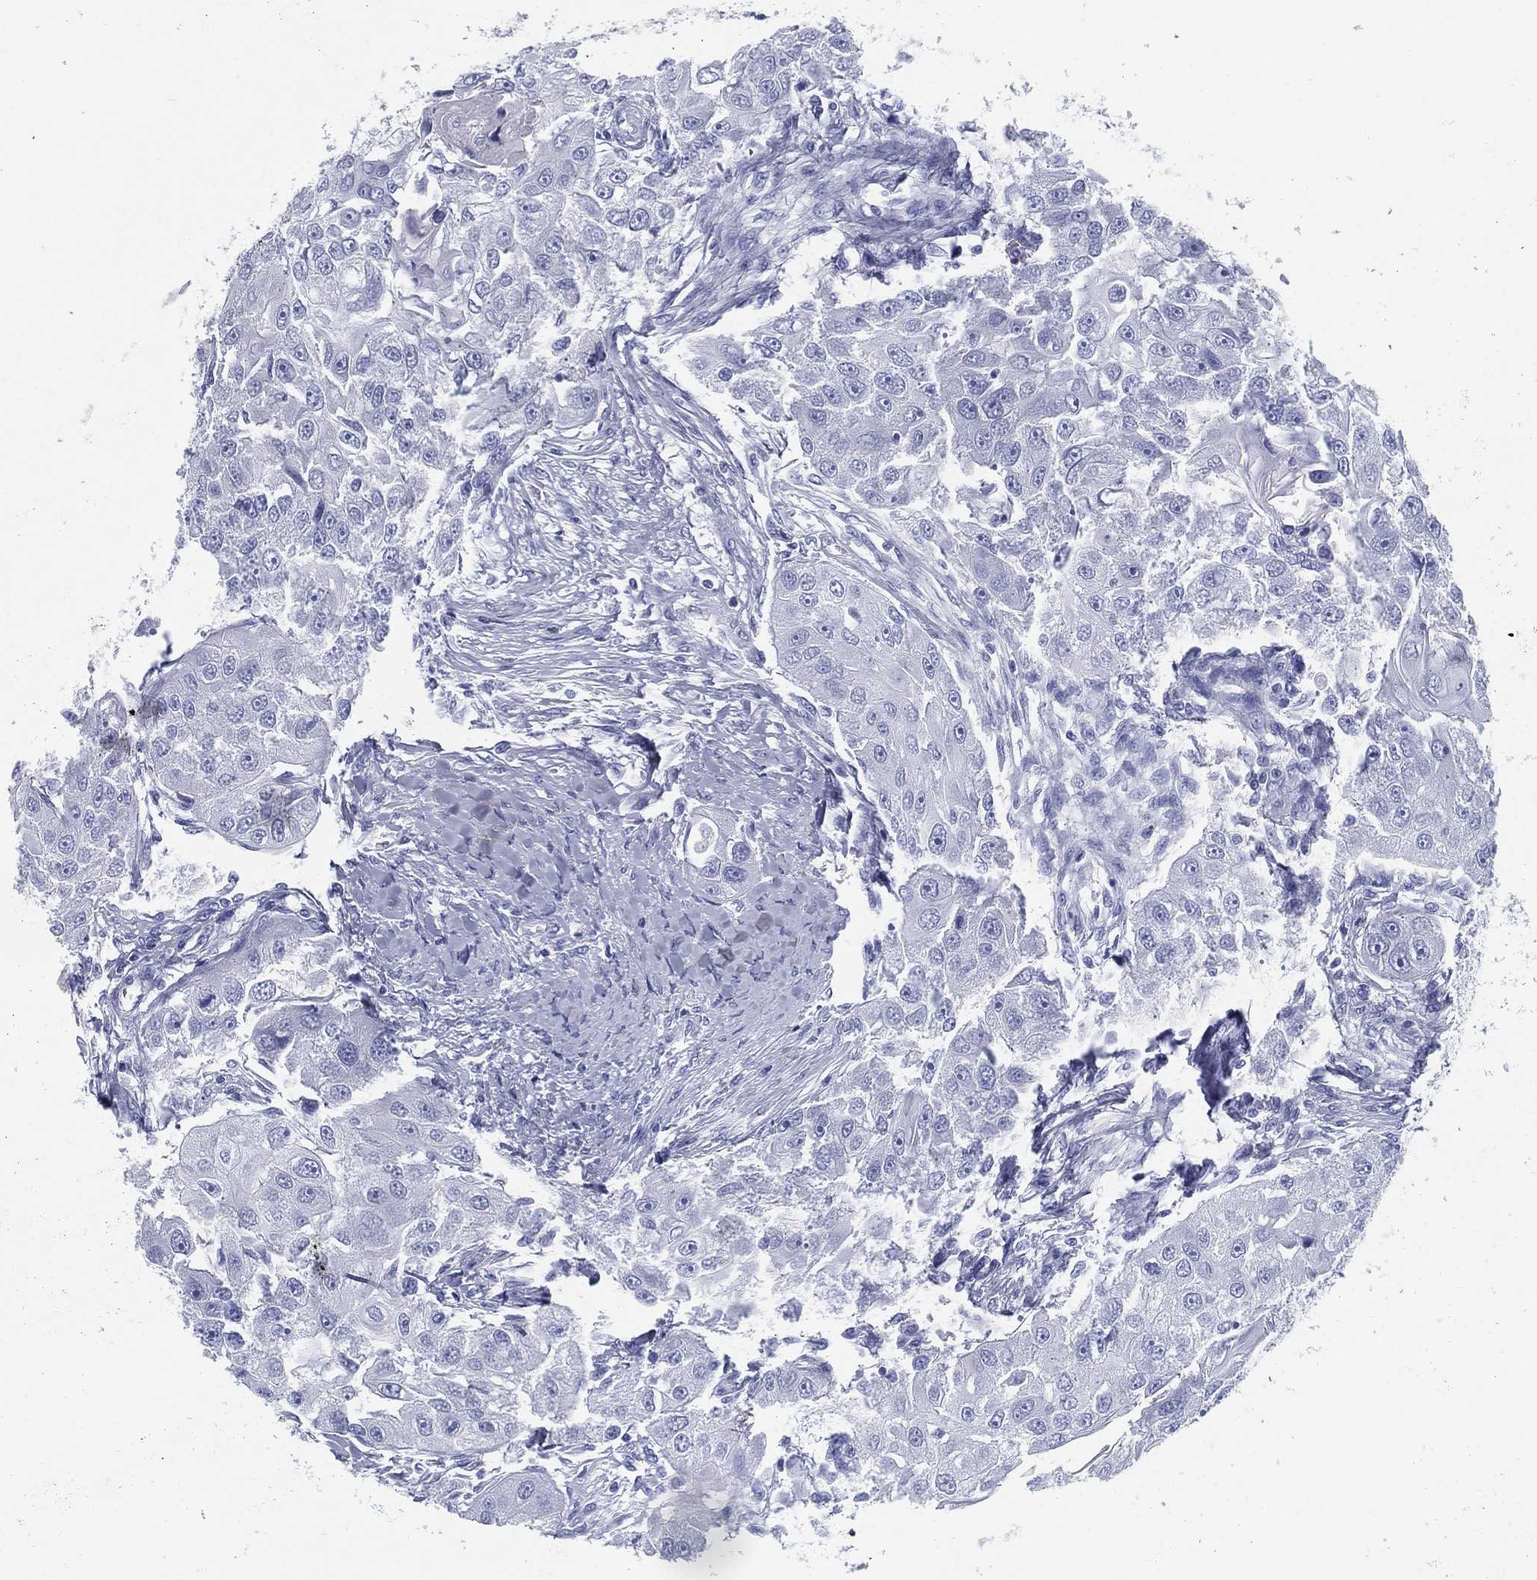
{"staining": {"intensity": "negative", "quantity": "none", "location": "none"}, "tissue": "head and neck cancer", "cell_type": "Tumor cells", "image_type": "cancer", "snomed": [{"axis": "morphology", "description": "Normal tissue, NOS"}, {"axis": "morphology", "description": "Squamous cell carcinoma, NOS"}, {"axis": "topography", "description": "Skeletal muscle"}, {"axis": "topography", "description": "Head-Neck"}], "caption": "Immunohistochemical staining of human head and neck cancer shows no significant expression in tumor cells.", "gene": "TMEM252", "patient": {"sex": "male", "age": 51}}